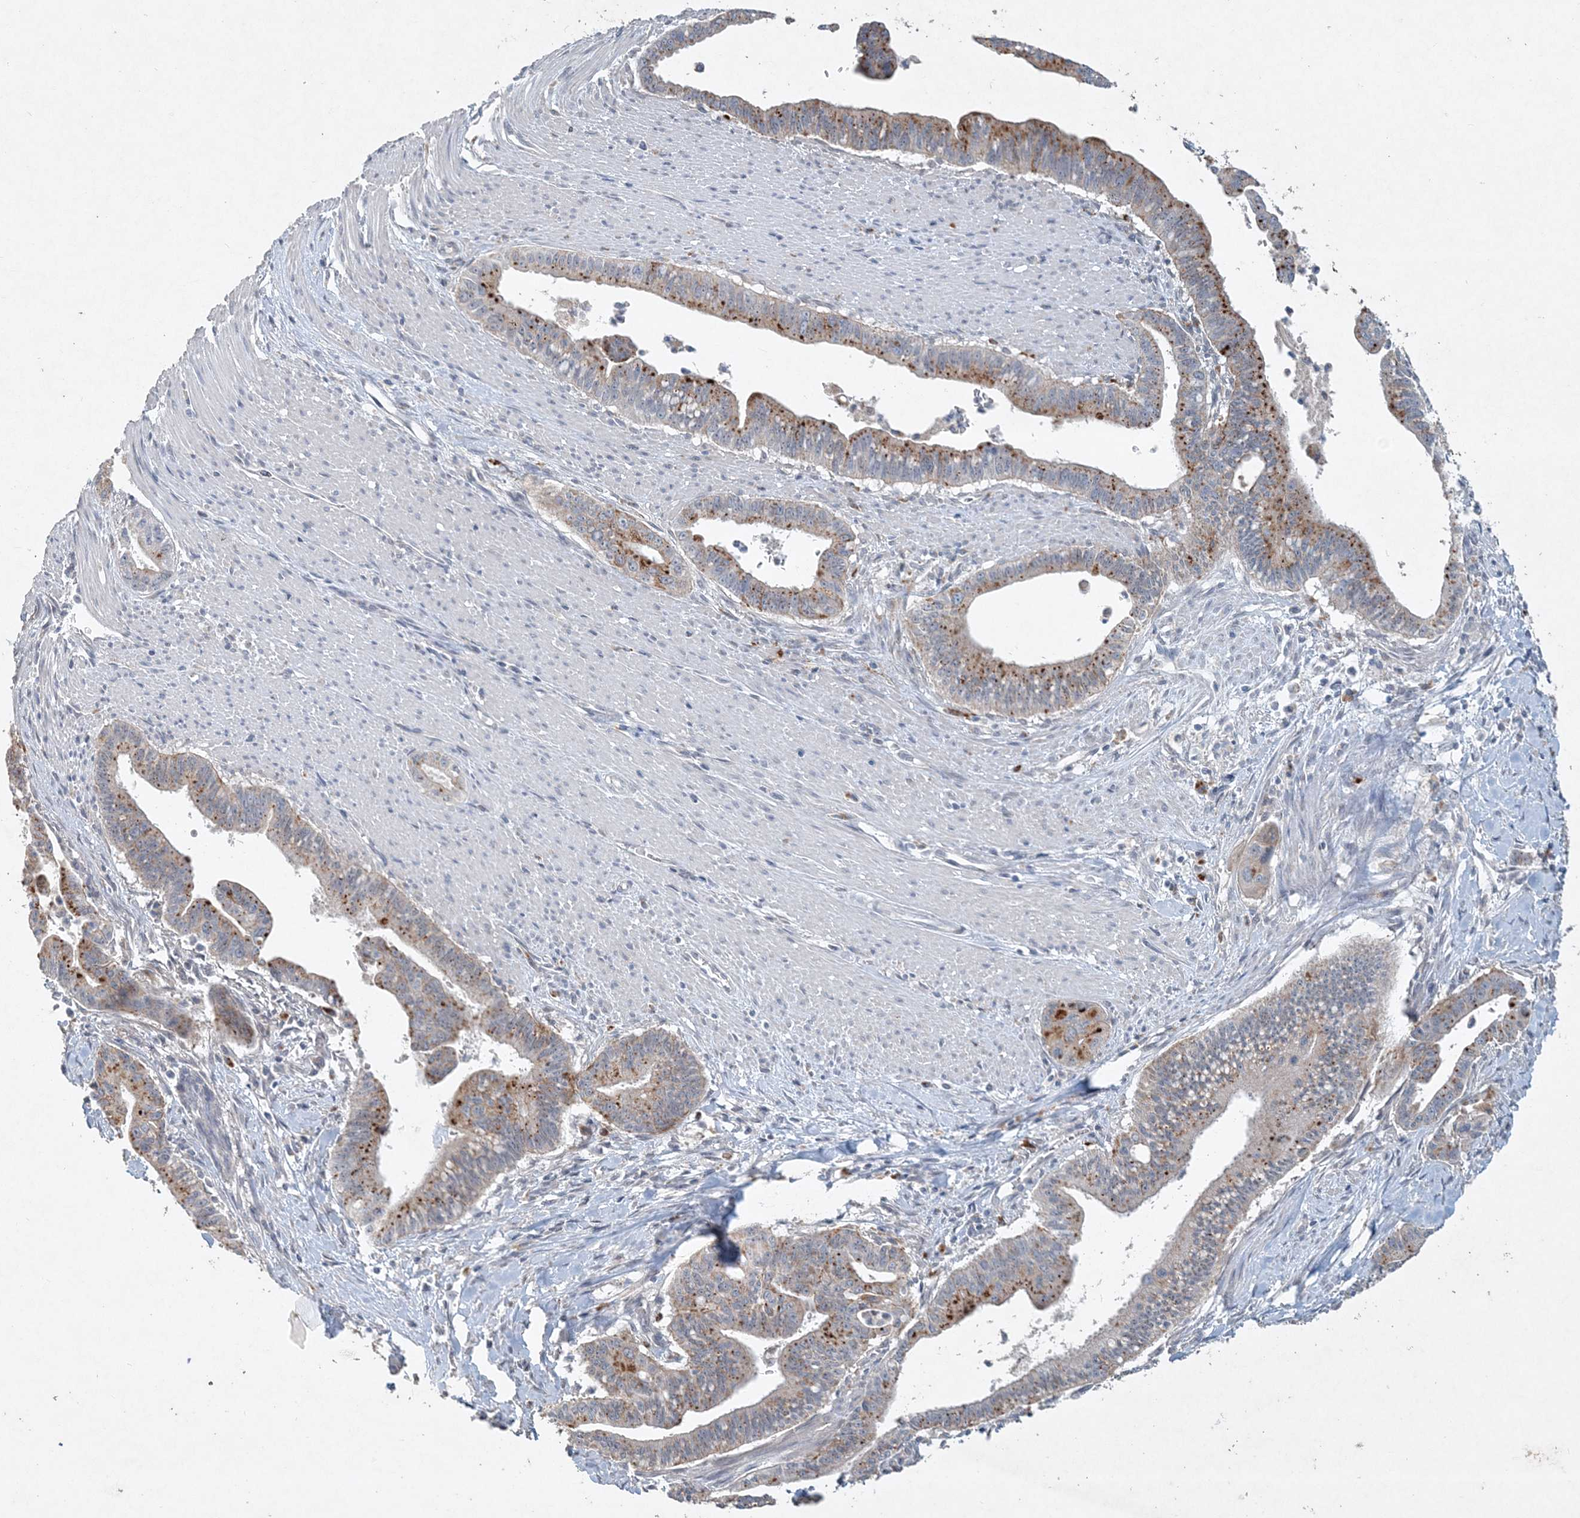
{"staining": {"intensity": "moderate", "quantity": ">75%", "location": "cytoplasmic/membranous"}, "tissue": "pancreatic cancer", "cell_type": "Tumor cells", "image_type": "cancer", "snomed": [{"axis": "morphology", "description": "Adenocarcinoma, NOS"}, {"axis": "topography", "description": "Pancreas"}], "caption": "The image shows staining of adenocarcinoma (pancreatic), revealing moderate cytoplasmic/membranous protein staining (brown color) within tumor cells.", "gene": "DNAH5", "patient": {"sex": "male", "age": 70}}